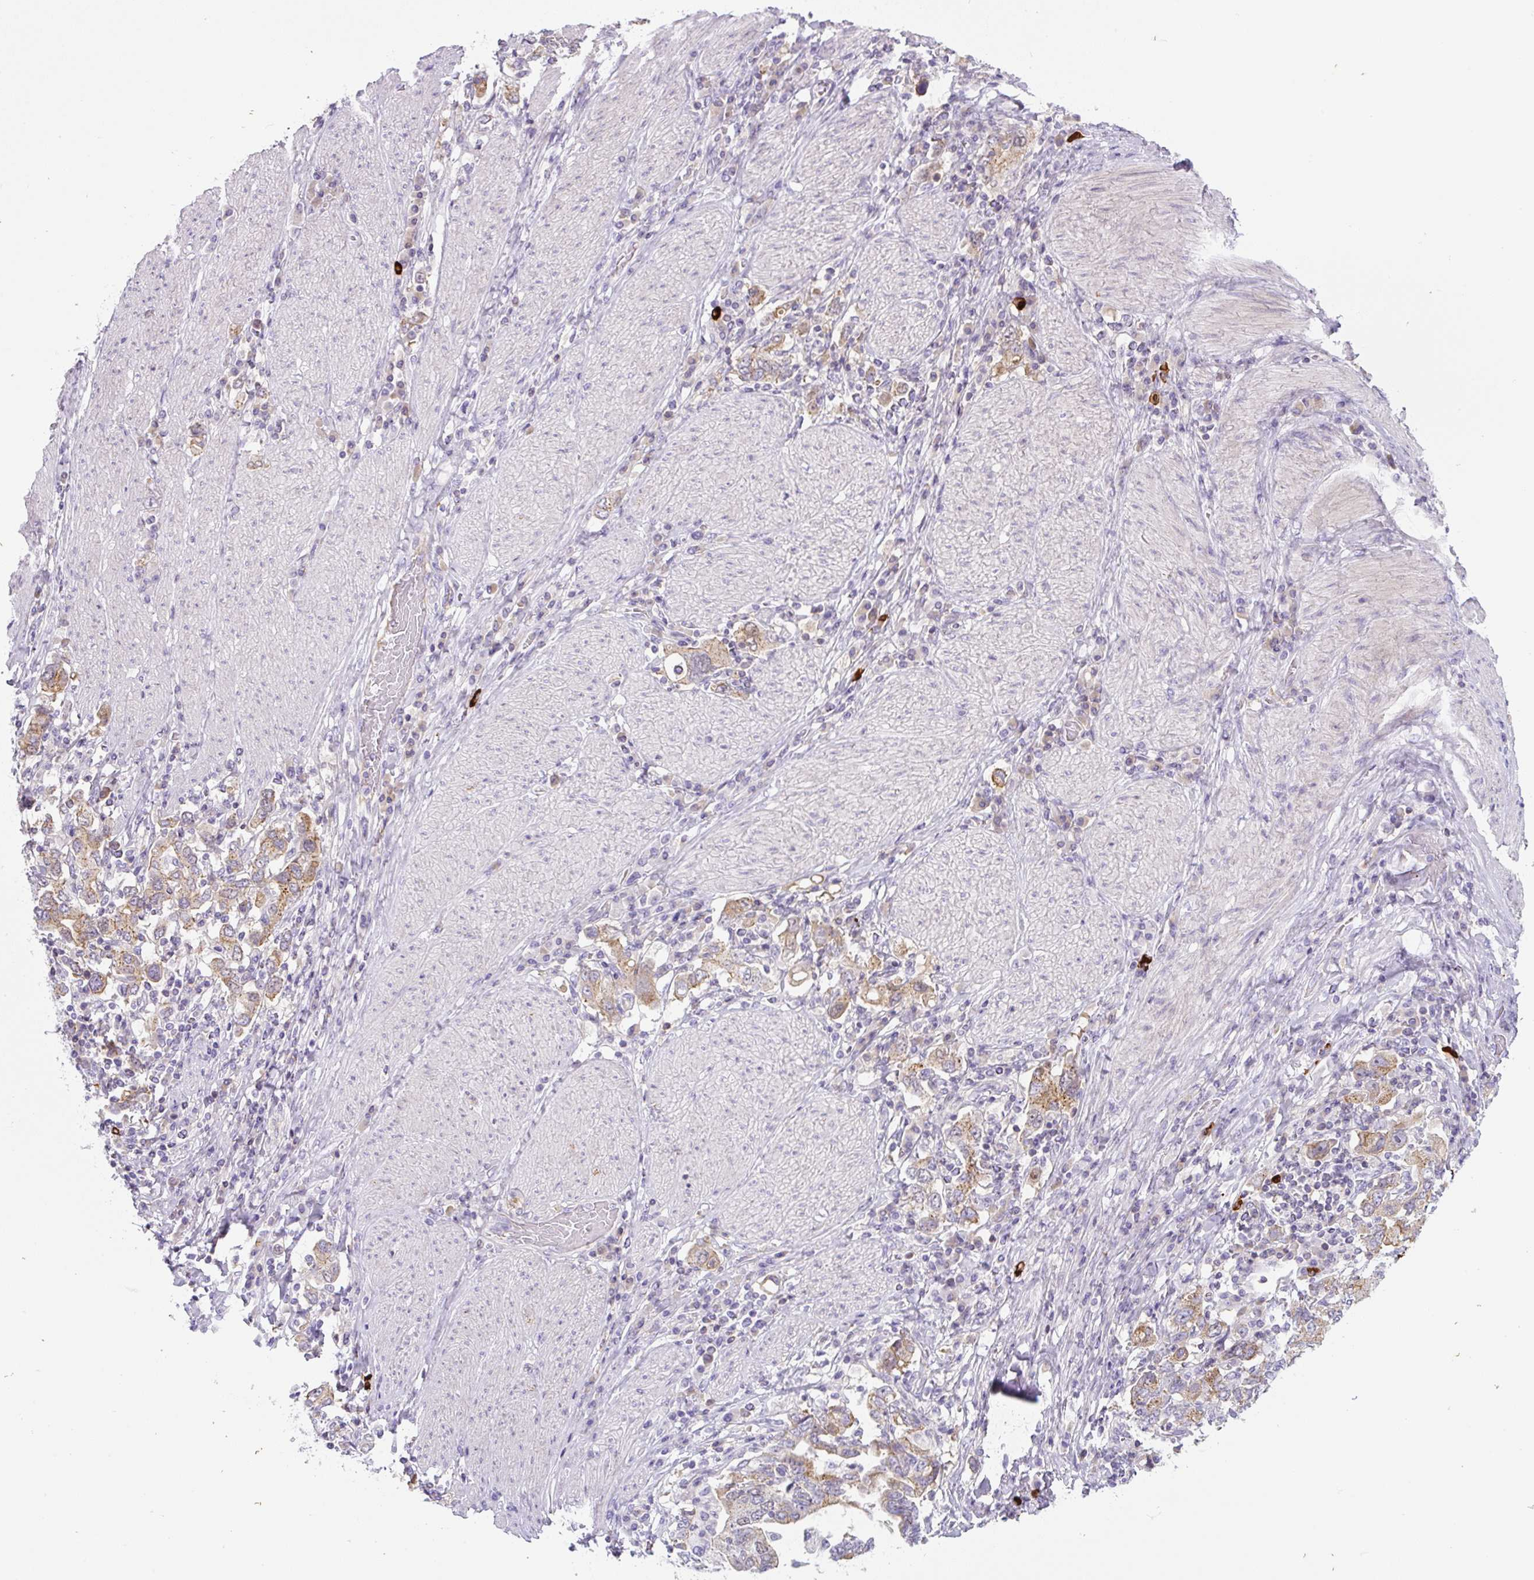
{"staining": {"intensity": "moderate", "quantity": ">75%", "location": "cytoplasmic/membranous"}, "tissue": "stomach cancer", "cell_type": "Tumor cells", "image_type": "cancer", "snomed": [{"axis": "morphology", "description": "Adenocarcinoma, NOS"}, {"axis": "topography", "description": "Stomach, upper"}, {"axis": "topography", "description": "Stomach"}], "caption": "Immunohistochemistry (IHC) (DAB) staining of human stomach cancer exhibits moderate cytoplasmic/membranous protein positivity in approximately >75% of tumor cells.", "gene": "ADAMTS19", "patient": {"sex": "male", "age": 62}}